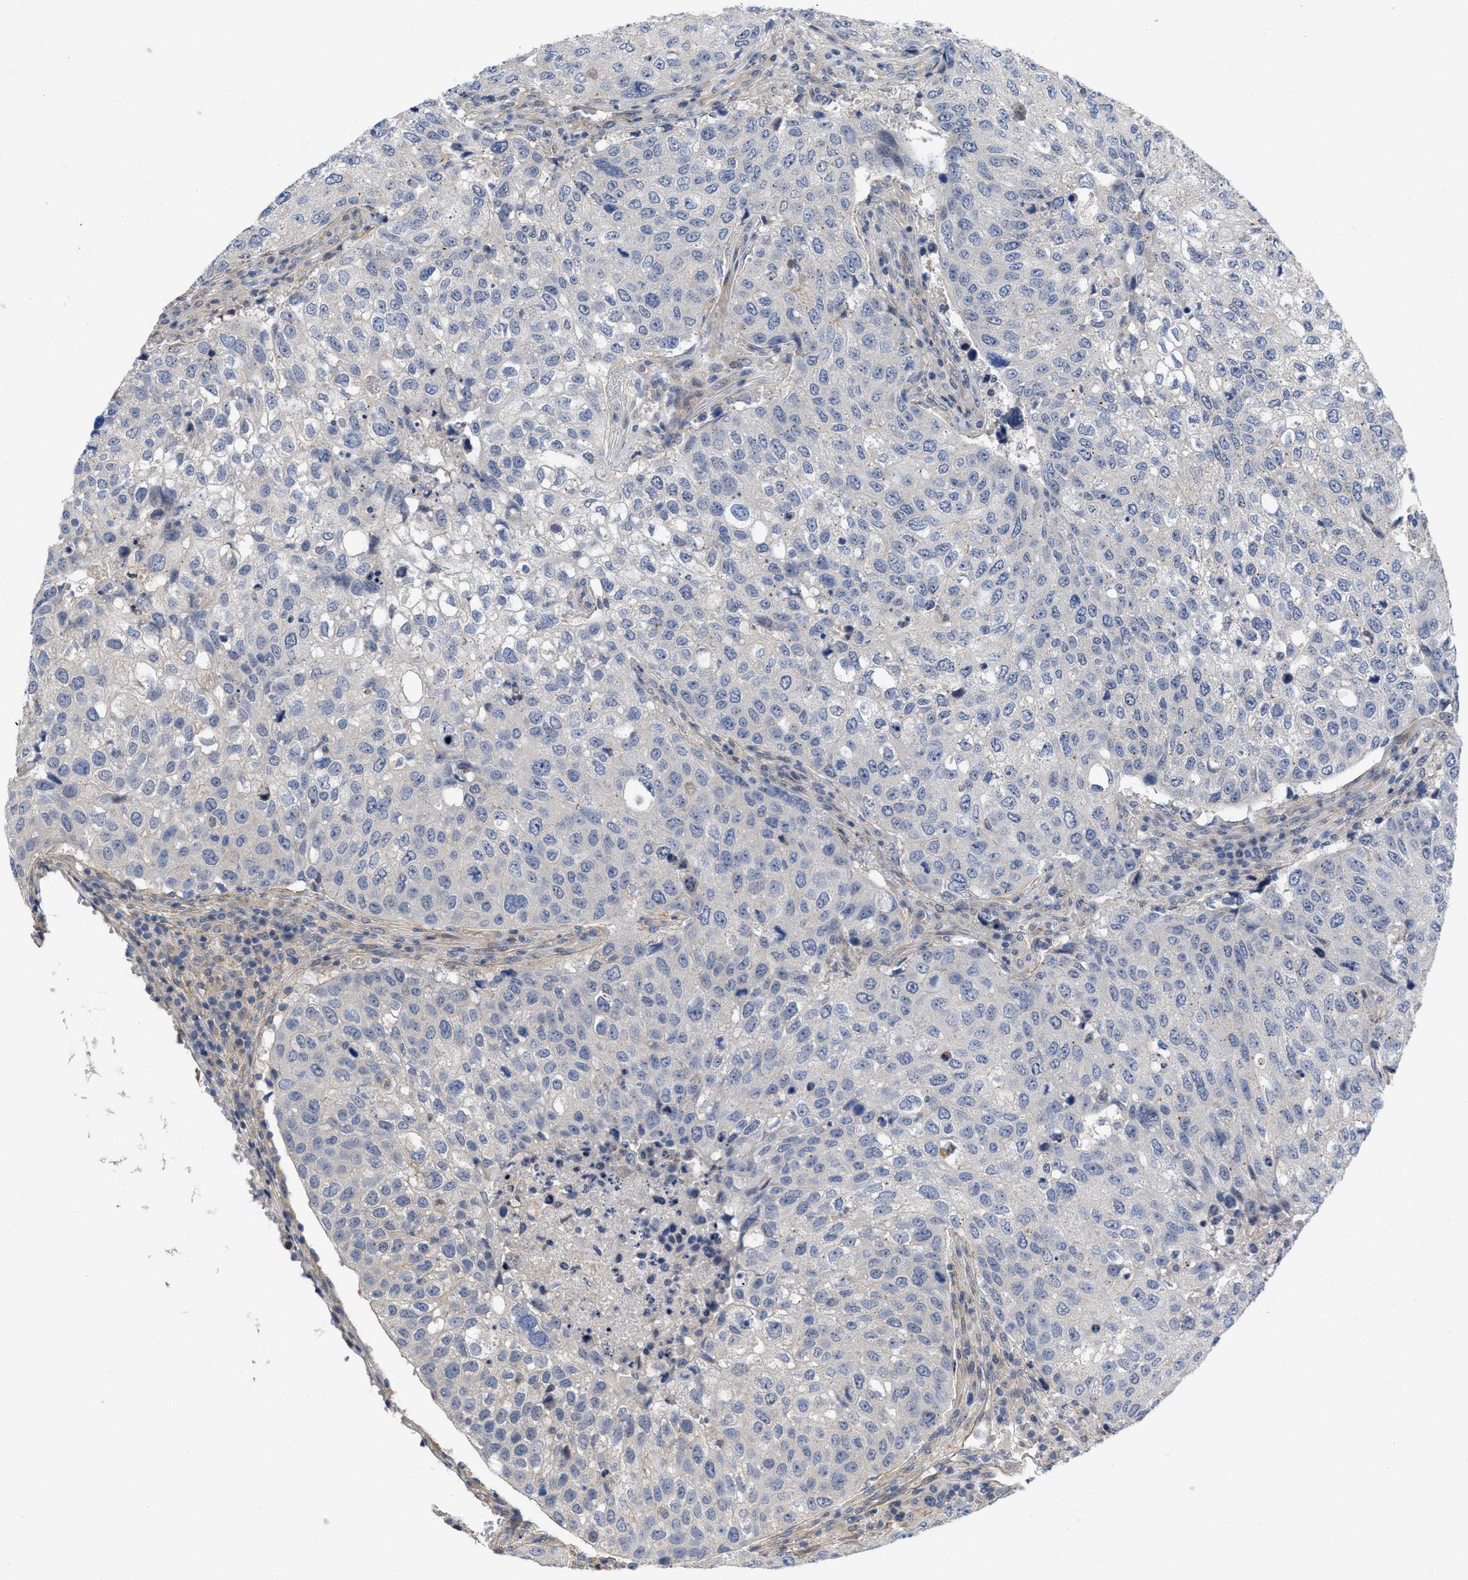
{"staining": {"intensity": "negative", "quantity": "none", "location": "none"}, "tissue": "urothelial cancer", "cell_type": "Tumor cells", "image_type": "cancer", "snomed": [{"axis": "morphology", "description": "Urothelial carcinoma, High grade"}, {"axis": "topography", "description": "Lymph node"}, {"axis": "topography", "description": "Urinary bladder"}], "caption": "Immunohistochemistry histopathology image of human urothelial cancer stained for a protein (brown), which displays no expression in tumor cells. The staining was performed using DAB to visualize the protein expression in brown, while the nuclei were stained in blue with hematoxylin (Magnification: 20x).", "gene": "ARHGEF26", "patient": {"sex": "male", "age": 51}}